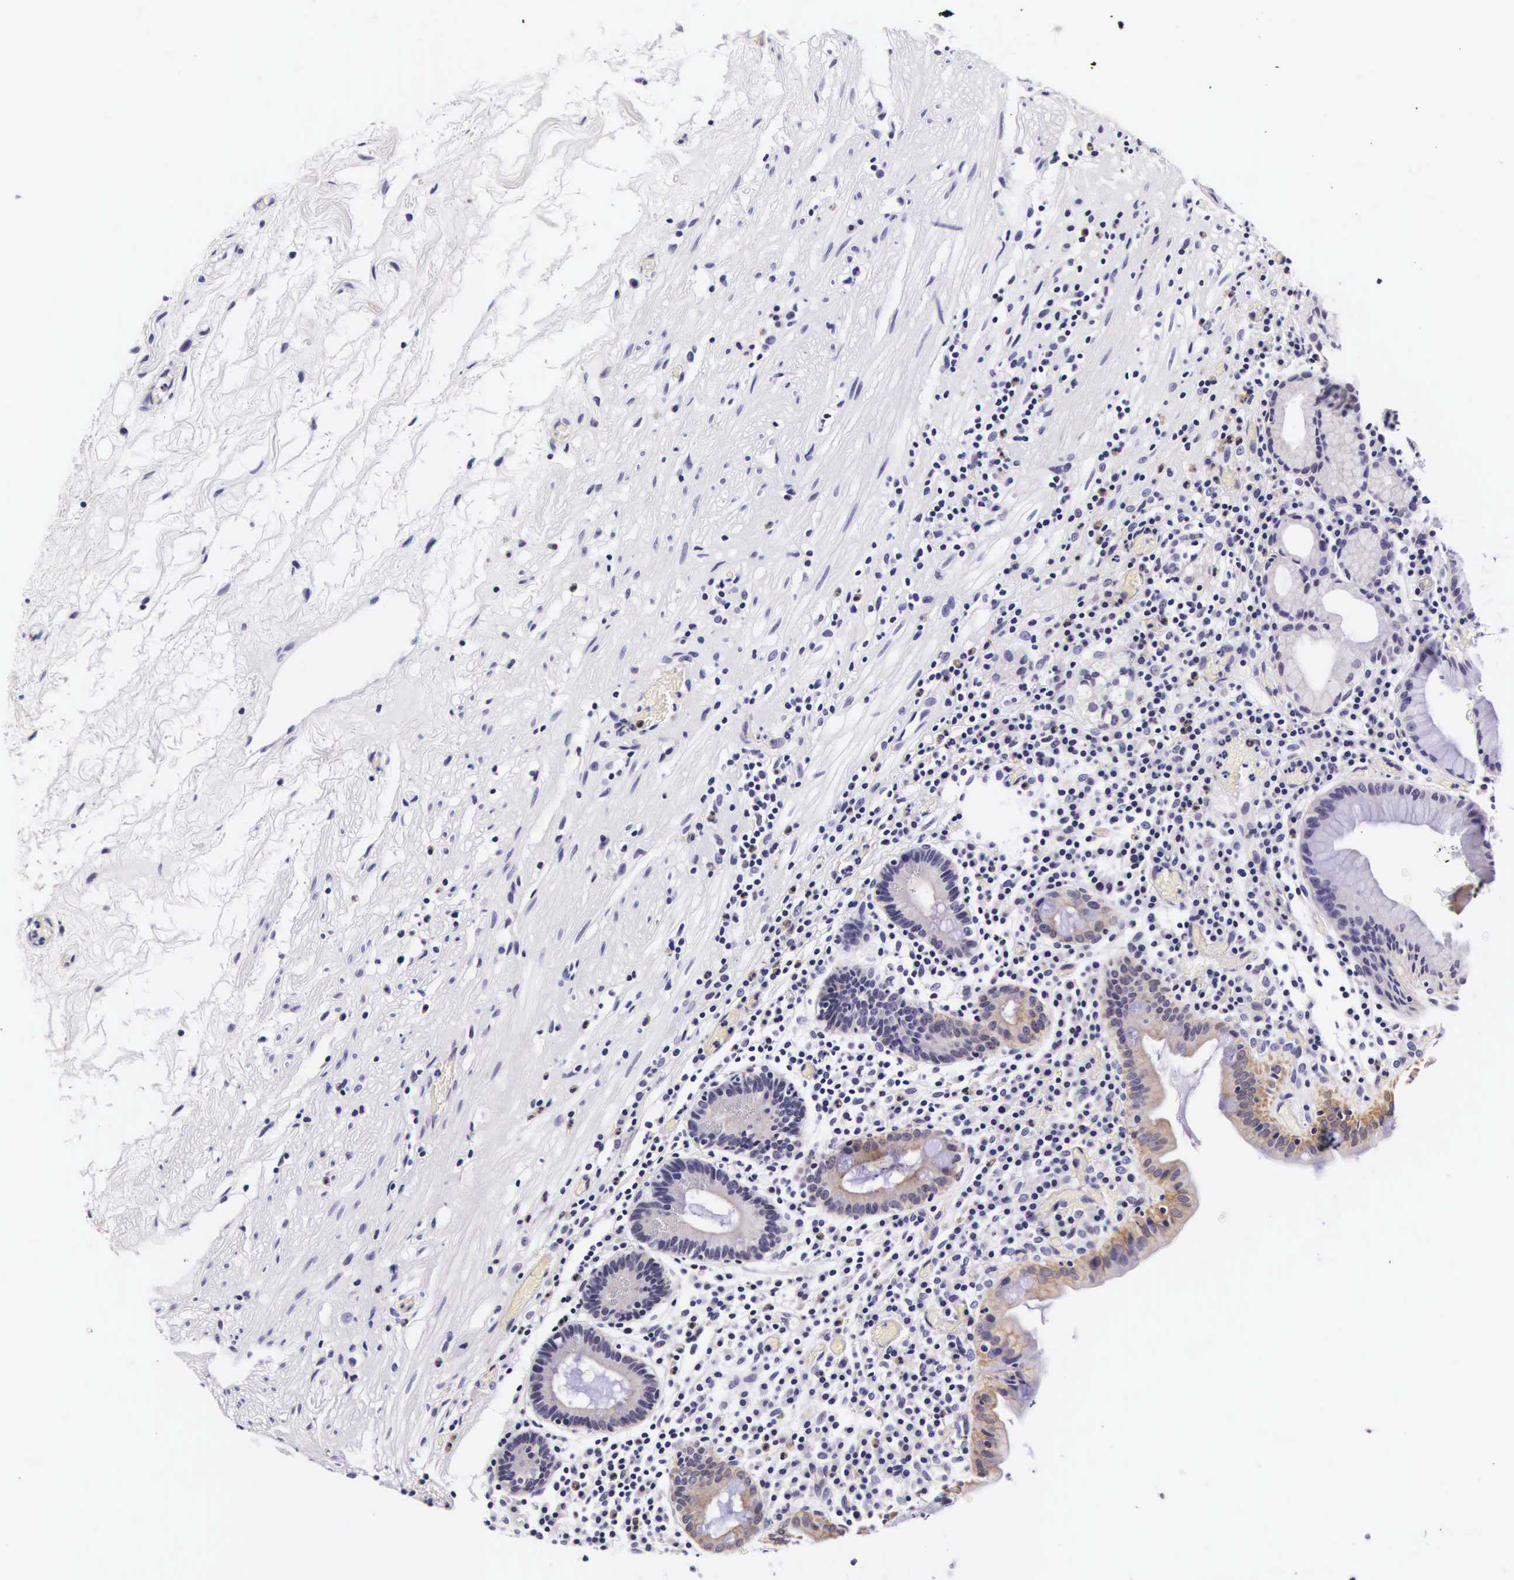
{"staining": {"intensity": "weak", "quantity": "25%-75%", "location": "cytoplasmic/membranous"}, "tissue": "stomach", "cell_type": "Glandular cells", "image_type": "normal", "snomed": [{"axis": "morphology", "description": "Normal tissue, NOS"}, {"axis": "topography", "description": "Stomach, lower"}, {"axis": "topography", "description": "Duodenum"}], "caption": "The histopathology image exhibits a brown stain indicating the presence of a protein in the cytoplasmic/membranous of glandular cells in stomach.", "gene": "PHETA2", "patient": {"sex": "male", "age": 84}}